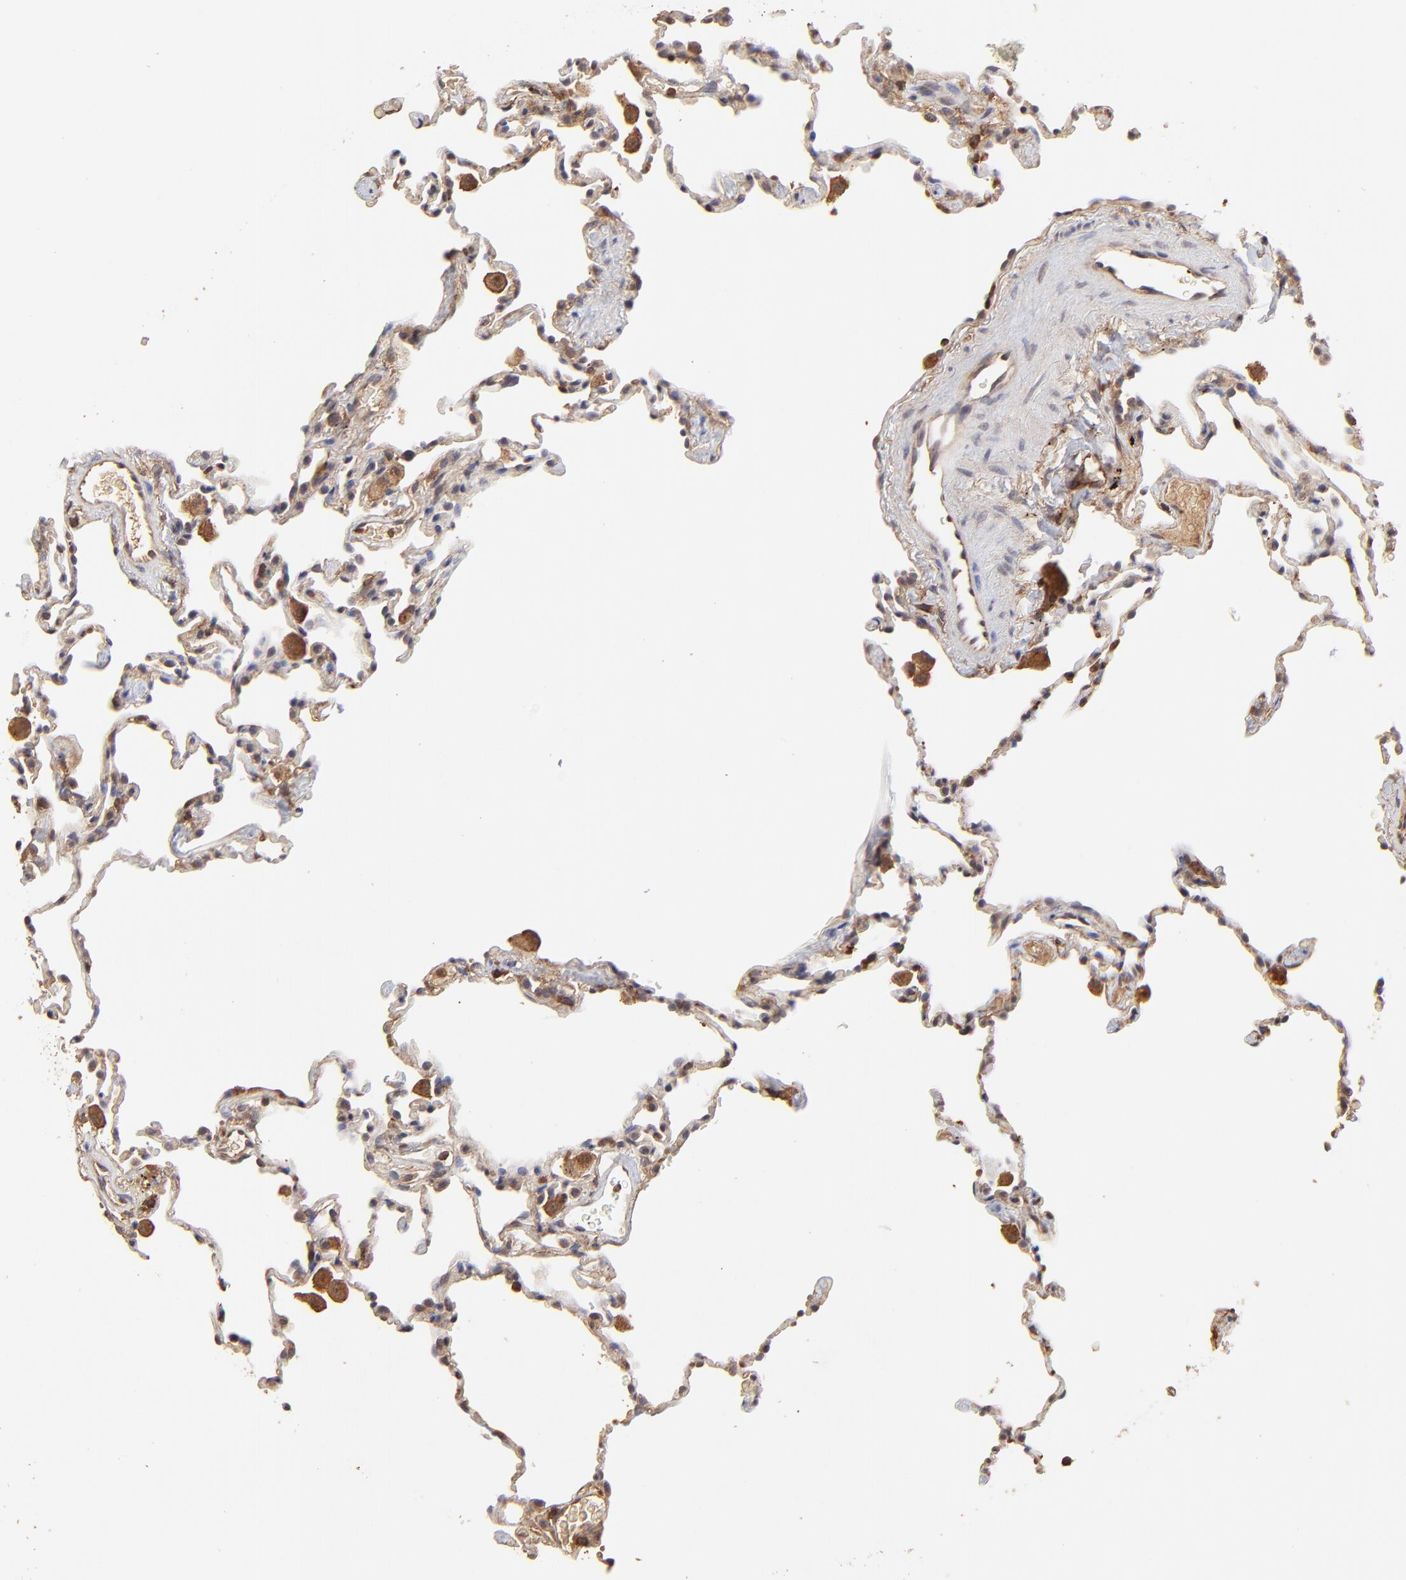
{"staining": {"intensity": "negative", "quantity": "none", "location": "none"}, "tissue": "lung", "cell_type": "Alveolar cells", "image_type": "normal", "snomed": [{"axis": "morphology", "description": "Normal tissue, NOS"}, {"axis": "morphology", "description": "Soft tissue tumor metastatic"}, {"axis": "topography", "description": "Lung"}], "caption": "The micrograph reveals no significant positivity in alveolar cells of lung.", "gene": "STON2", "patient": {"sex": "male", "age": 59}}